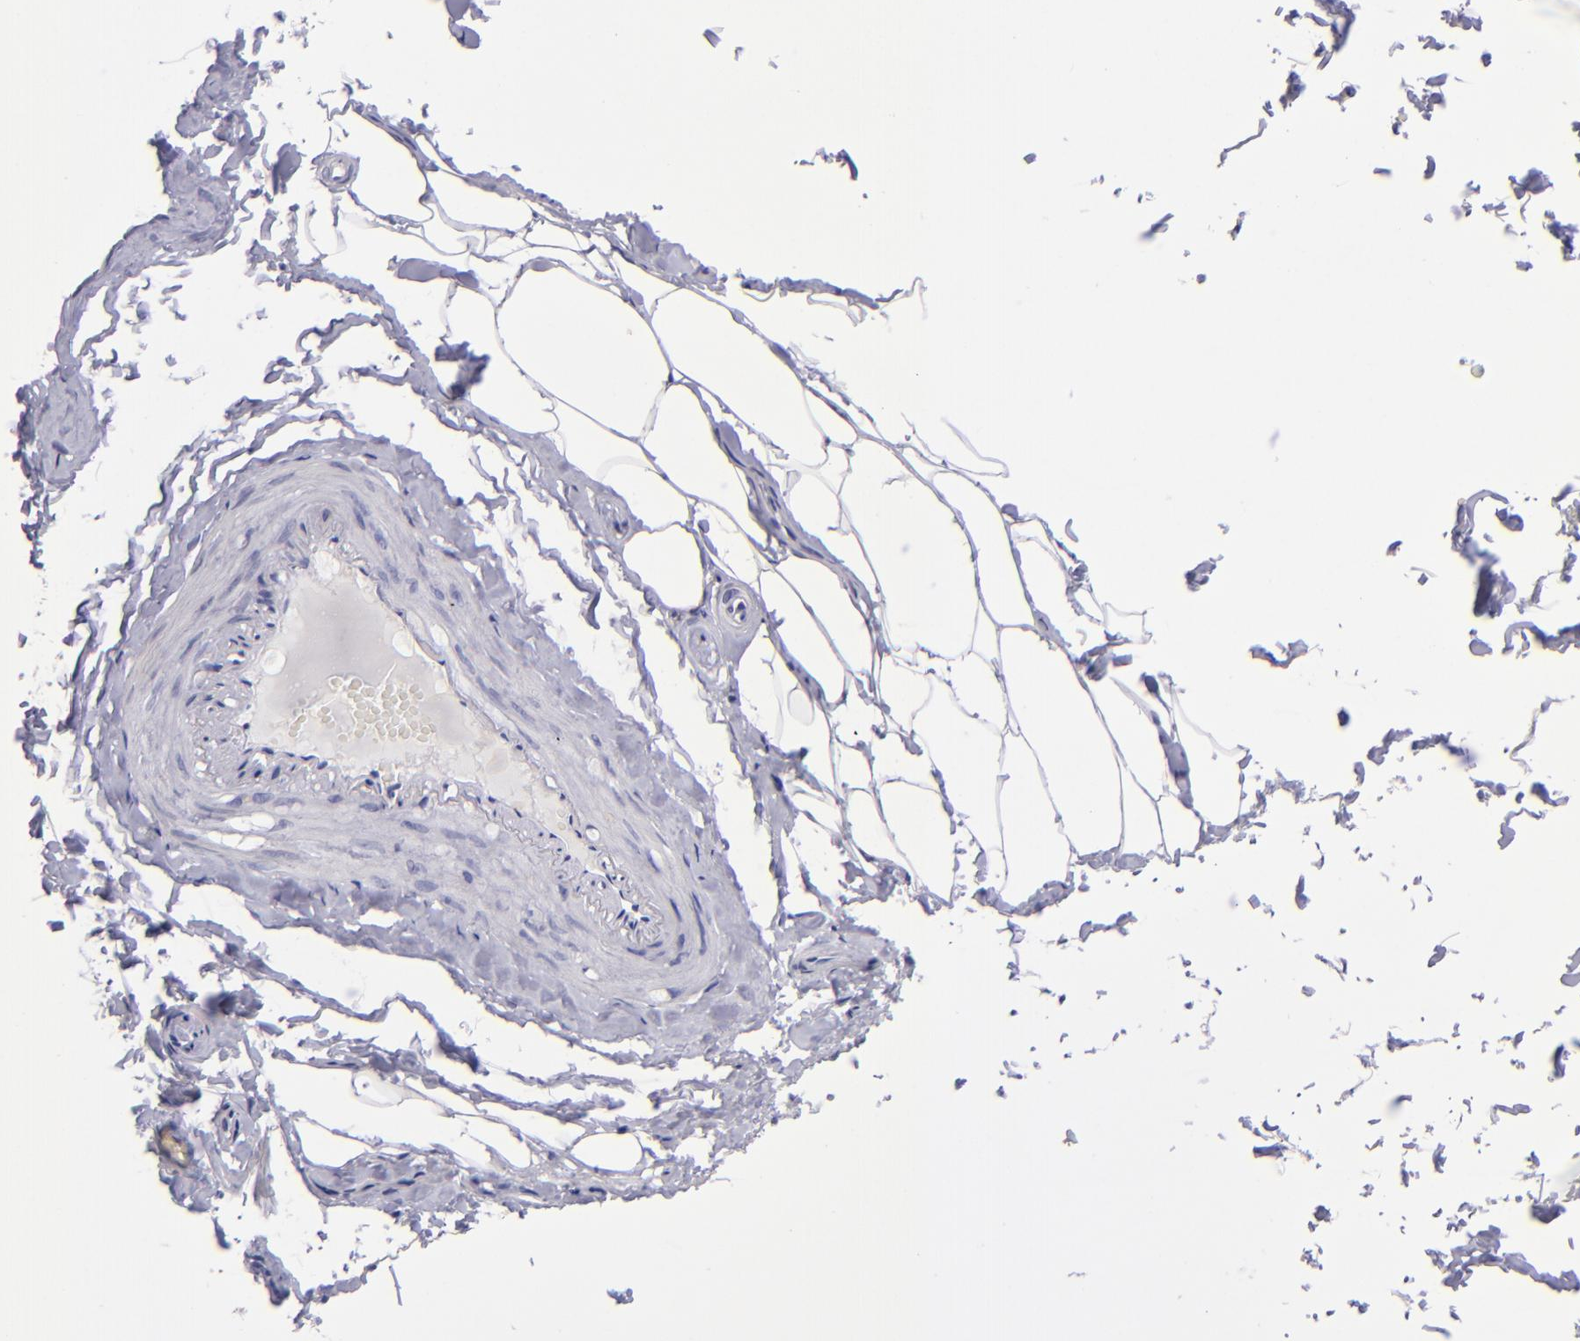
{"staining": {"intensity": "negative", "quantity": "none", "location": "none"}, "tissue": "adipose tissue", "cell_type": "Adipocytes", "image_type": "normal", "snomed": [{"axis": "morphology", "description": "Normal tissue, NOS"}, {"axis": "topography", "description": "Soft tissue"}, {"axis": "topography", "description": "Peripheral nerve tissue"}], "caption": "This histopathology image is of benign adipose tissue stained with immunohistochemistry to label a protein in brown with the nuclei are counter-stained blue. There is no expression in adipocytes. The staining was performed using DAB (3,3'-diaminobenzidine) to visualize the protein expression in brown, while the nuclei were stained in blue with hematoxylin (Magnification: 20x).", "gene": "POU2F2", "patient": {"sex": "female", "age": 68}}